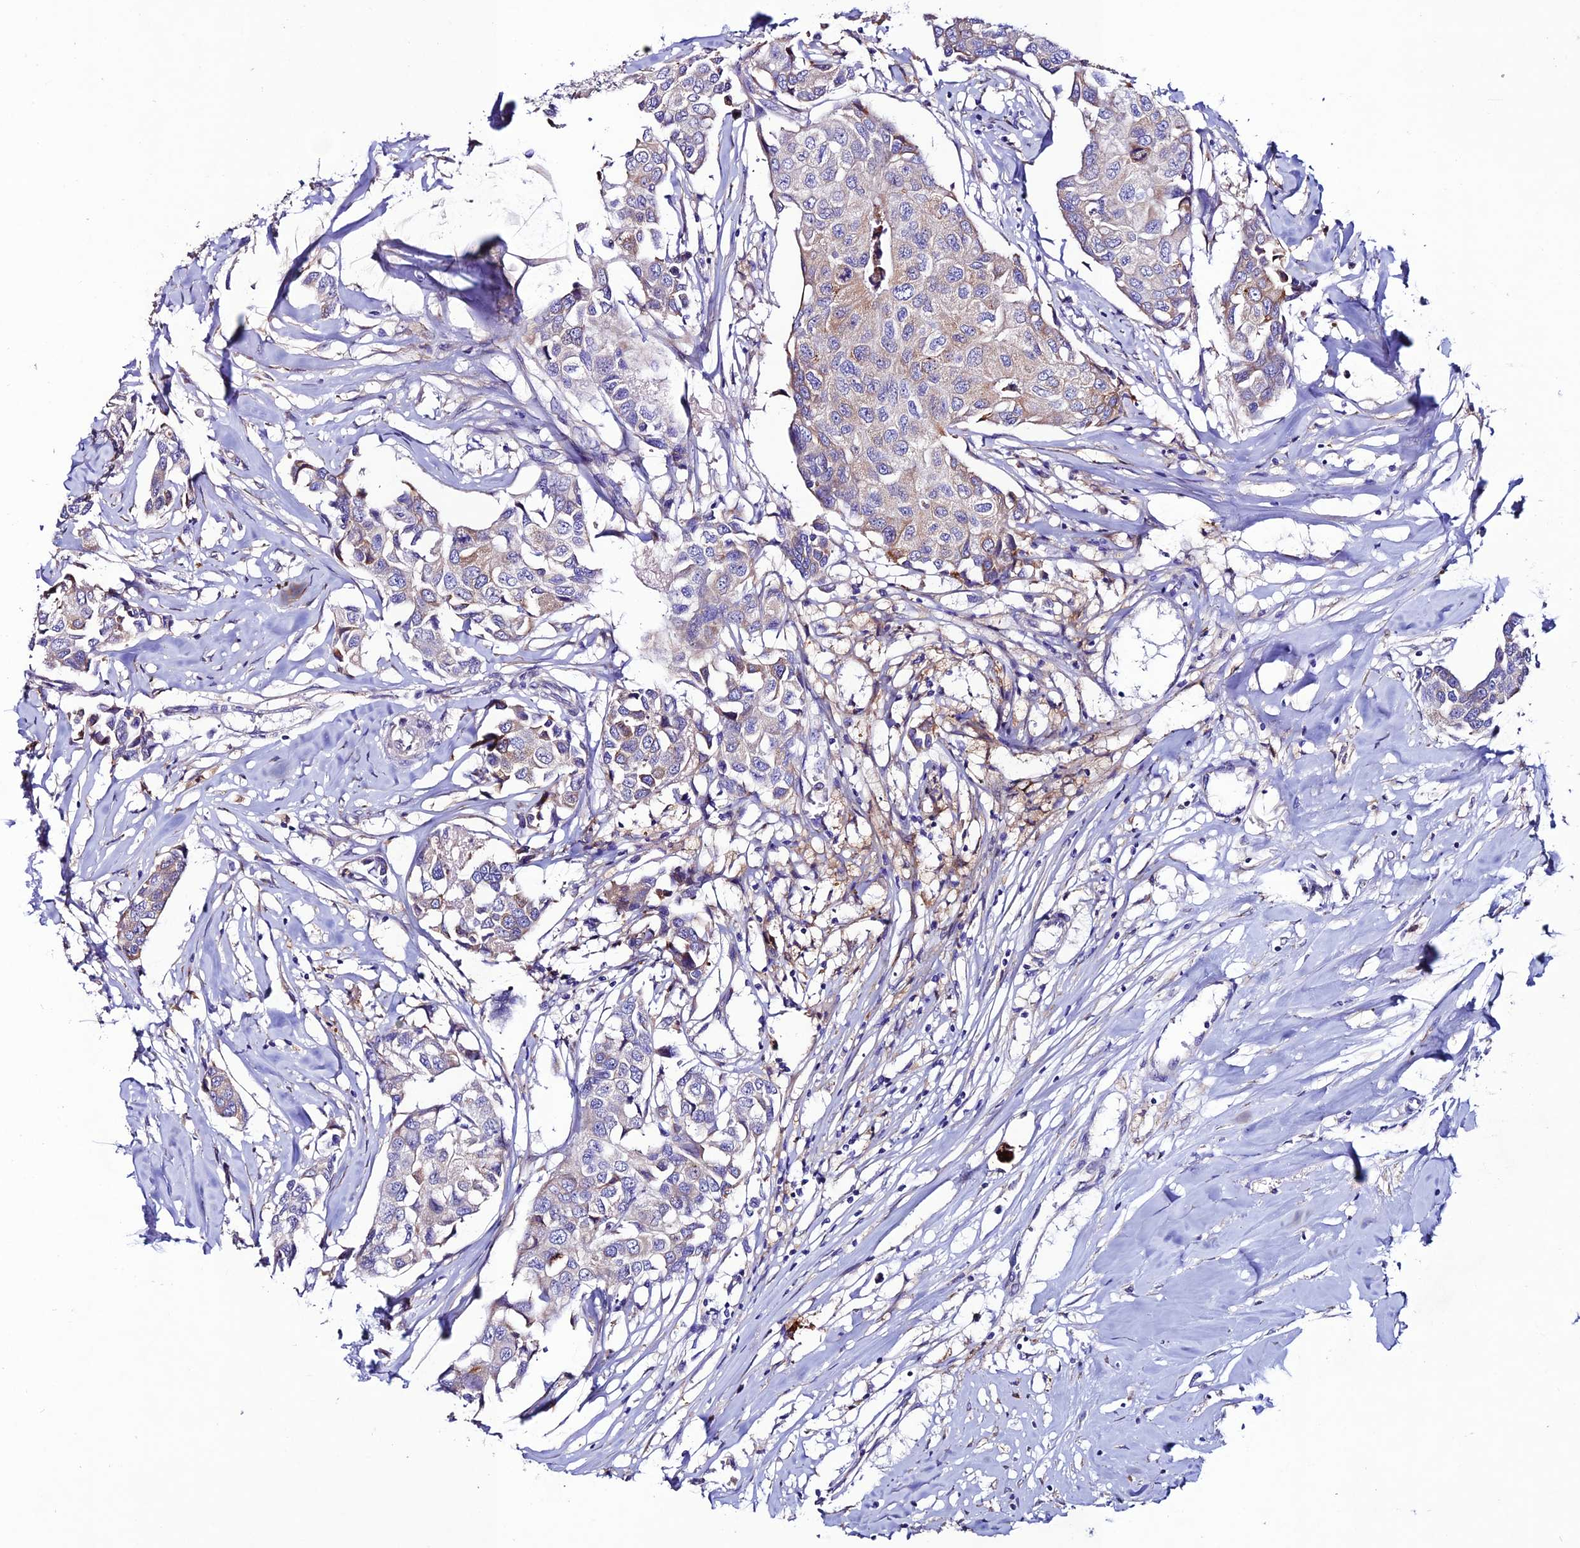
{"staining": {"intensity": "negative", "quantity": "none", "location": "none"}, "tissue": "breast cancer", "cell_type": "Tumor cells", "image_type": "cancer", "snomed": [{"axis": "morphology", "description": "Duct carcinoma"}, {"axis": "topography", "description": "Breast"}], "caption": "Image shows no significant protein positivity in tumor cells of breast invasive ductal carcinoma.", "gene": "OR51Q1", "patient": {"sex": "female", "age": 80}}